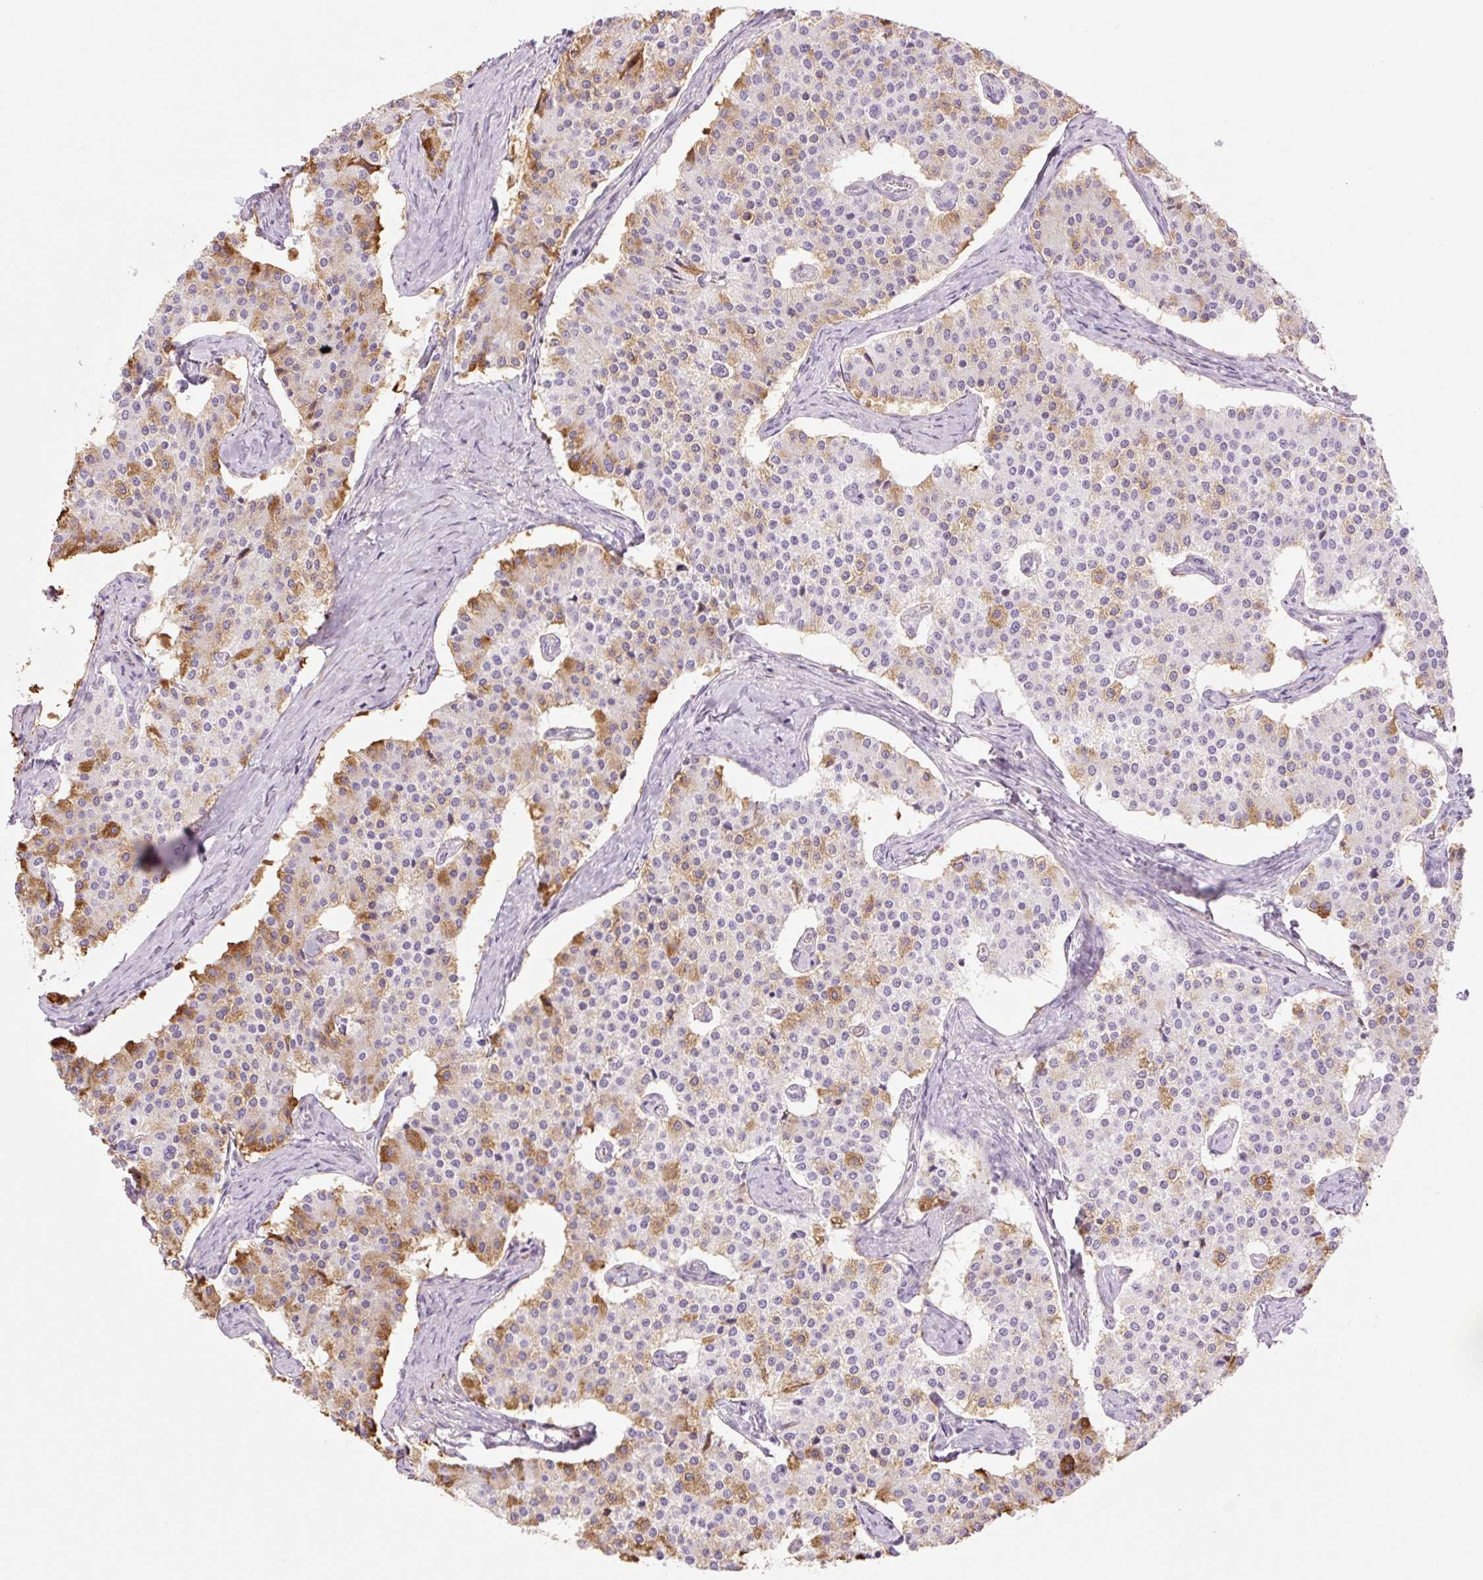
{"staining": {"intensity": "moderate", "quantity": "25%-75%", "location": "cytoplasmic/membranous"}, "tissue": "carcinoid", "cell_type": "Tumor cells", "image_type": "cancer", "snomed": [{"axis": "morphology", "description": "Carcinoid, malignant, NOS"}, {"axis": "topography", "description": "Colon"}], "caption": "The immunohistochemical stain highlights moderate cytoplasmic/membranous expression in tumor cells of carcinoid tissue.", "gene": "TBX15", "patient": {"sex": "female", "age": 52}}